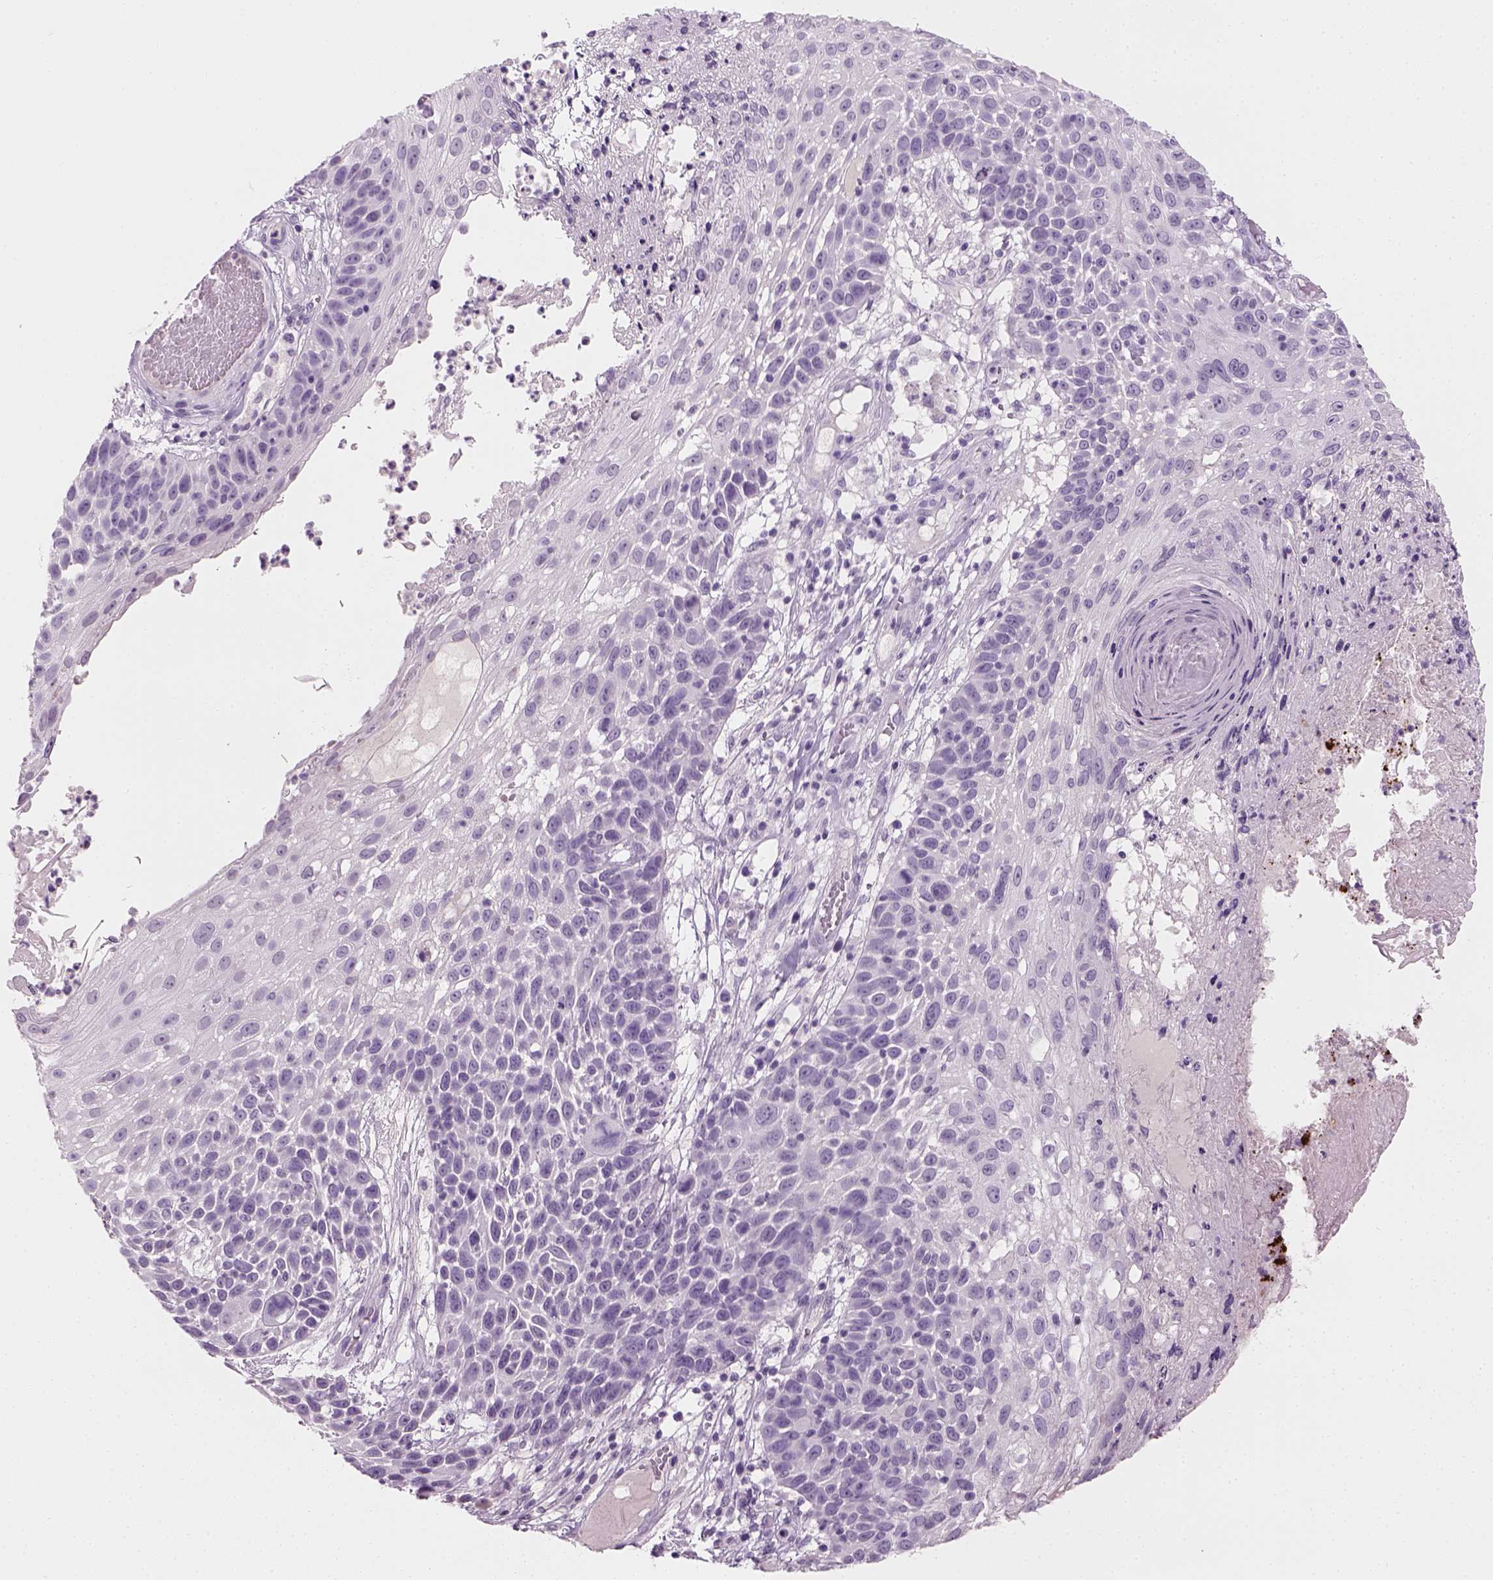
{"staining": {"intensity": "negative", "quantity": "none", "location": "none"}, "tissue": "skin cancer", "cell_type": "Tumor cells", "image_type": "cancer", "snomed": [{"axis": "morphology", "description": "Squamous cell carcinoma, NOS"}, {"axis": "topography", "description": "Skin"}], "caption": "Human skin cancer stained for a protein using IHC shows no positivity in tumor cells.", "gene": "TH", "patient": {"sex": "male", "age": 92}}